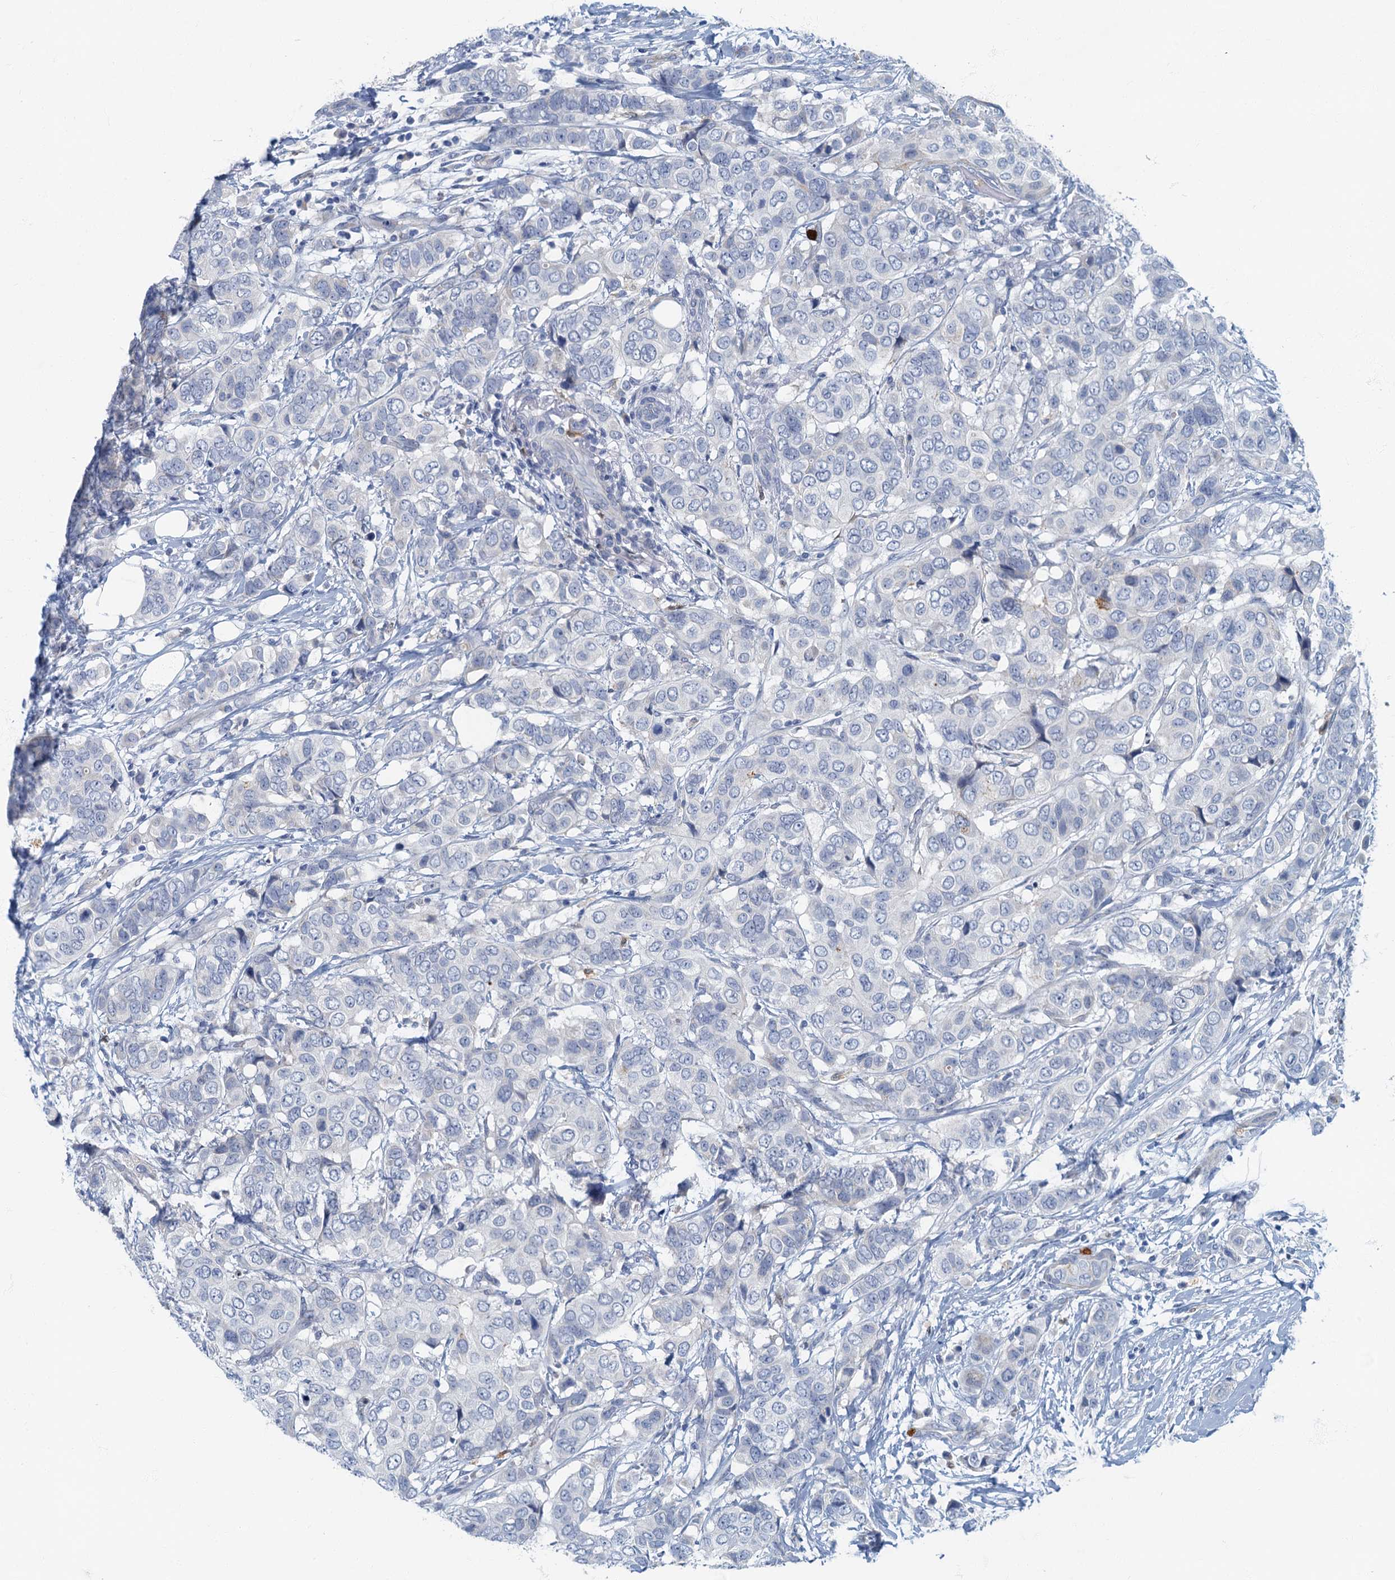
{"staining": {"intensity": "negative", "quantity": "none", "location": "none"}, "tissue": "breast cancer", "cell_type": "Tumor cells", "image_type": "cancer", "snomed": [{"axis": "morphology", "description": "Lobular carcinoma"}, {"axis": "topography", "description": "Breast"}], "caption": "This is an immunohistochemistry photomicrograph of human breast cancer (lobular carcinoma). There is no staining in tumor cells.", "gene": "ANKDD1A", "patient": {"sex": "female", "age": 51}}